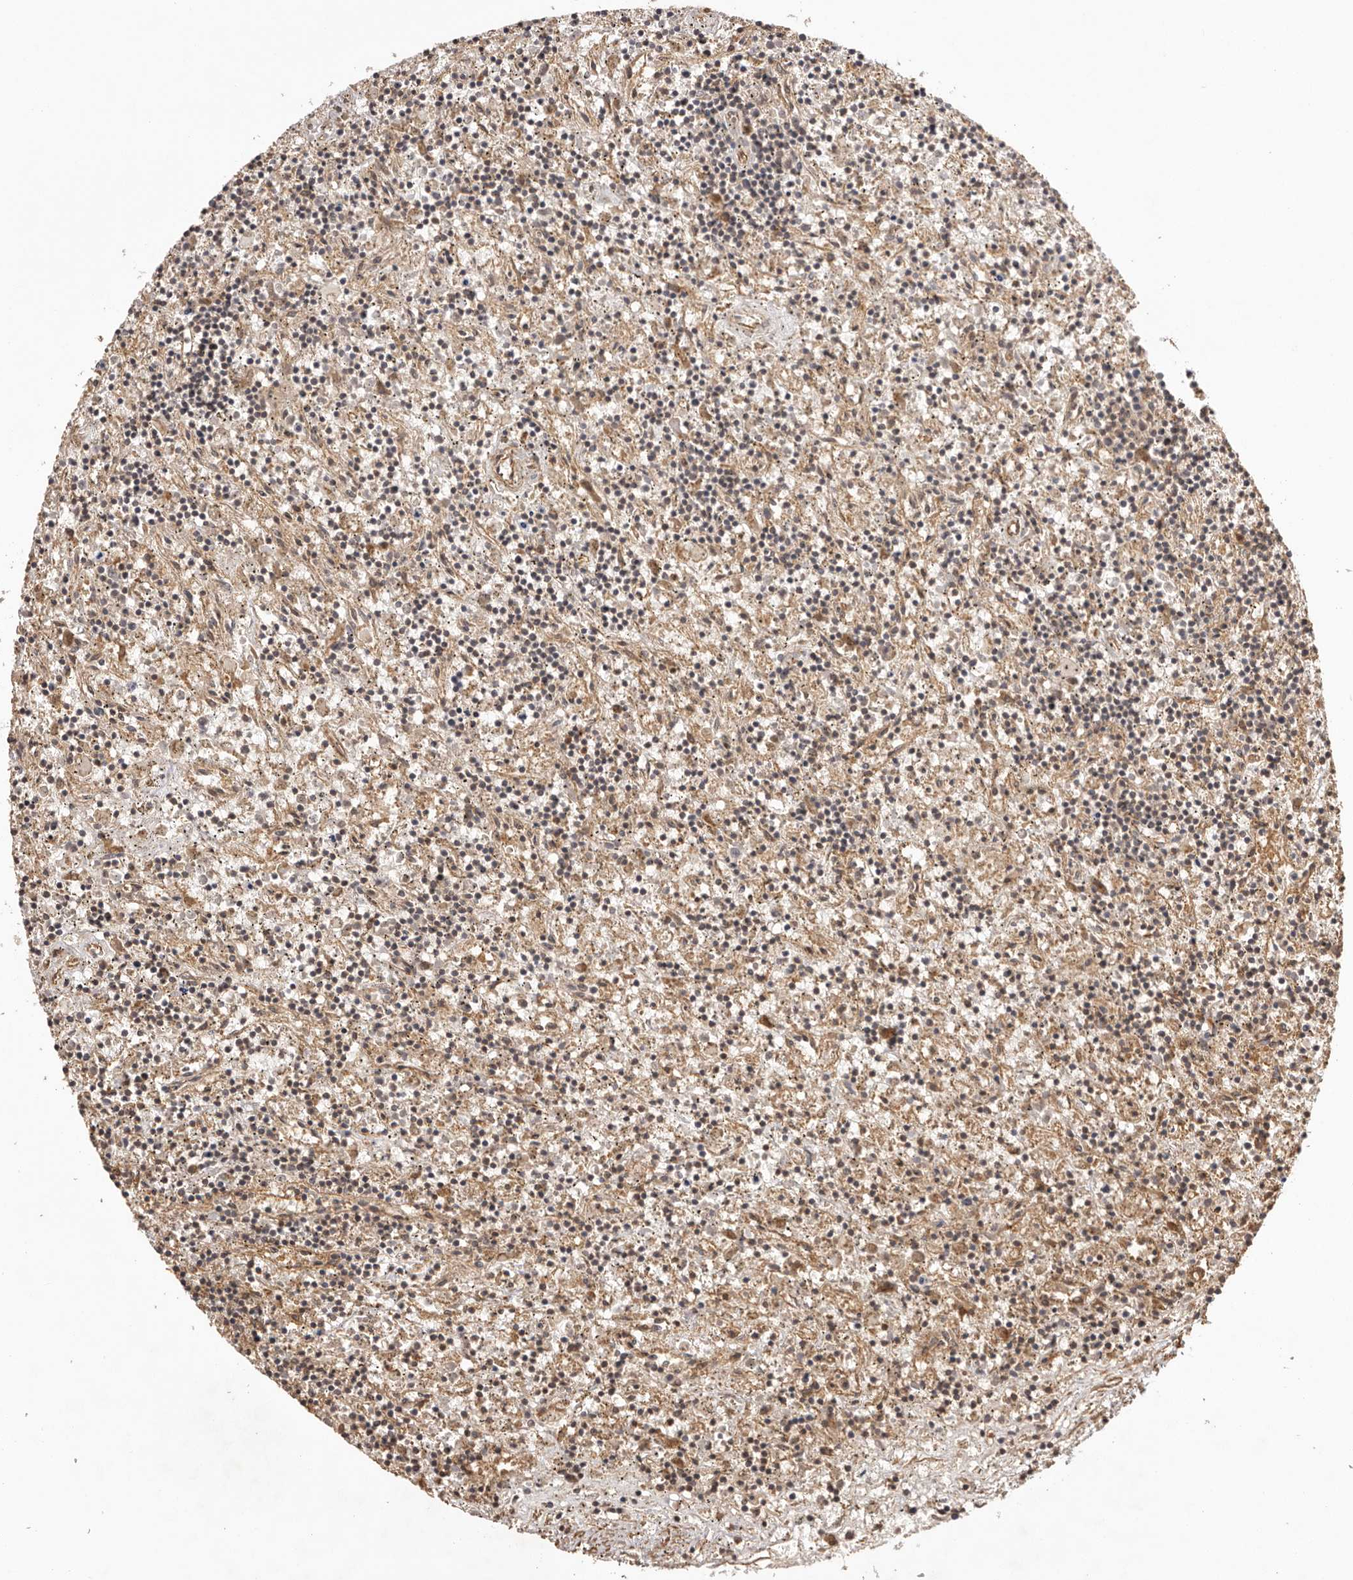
{"staining": {"intensity": "negative", "quantity": "none", "location": "none"}, "tissue": "lymphoma", "cell_type": "Tumor cells", "image_type": "cancer", "snomed": [{"axis": "morphology", "description": "Malignant lymphoma, non-Hodgkin's type, Low grade"}, {"axis": "topography", "description": "Spleen"}], "caption": "There is no significant positivity in tumor cells of lymphoma.", "gene": "UBR2", "patient": {"sex": "male", "age": 76}}